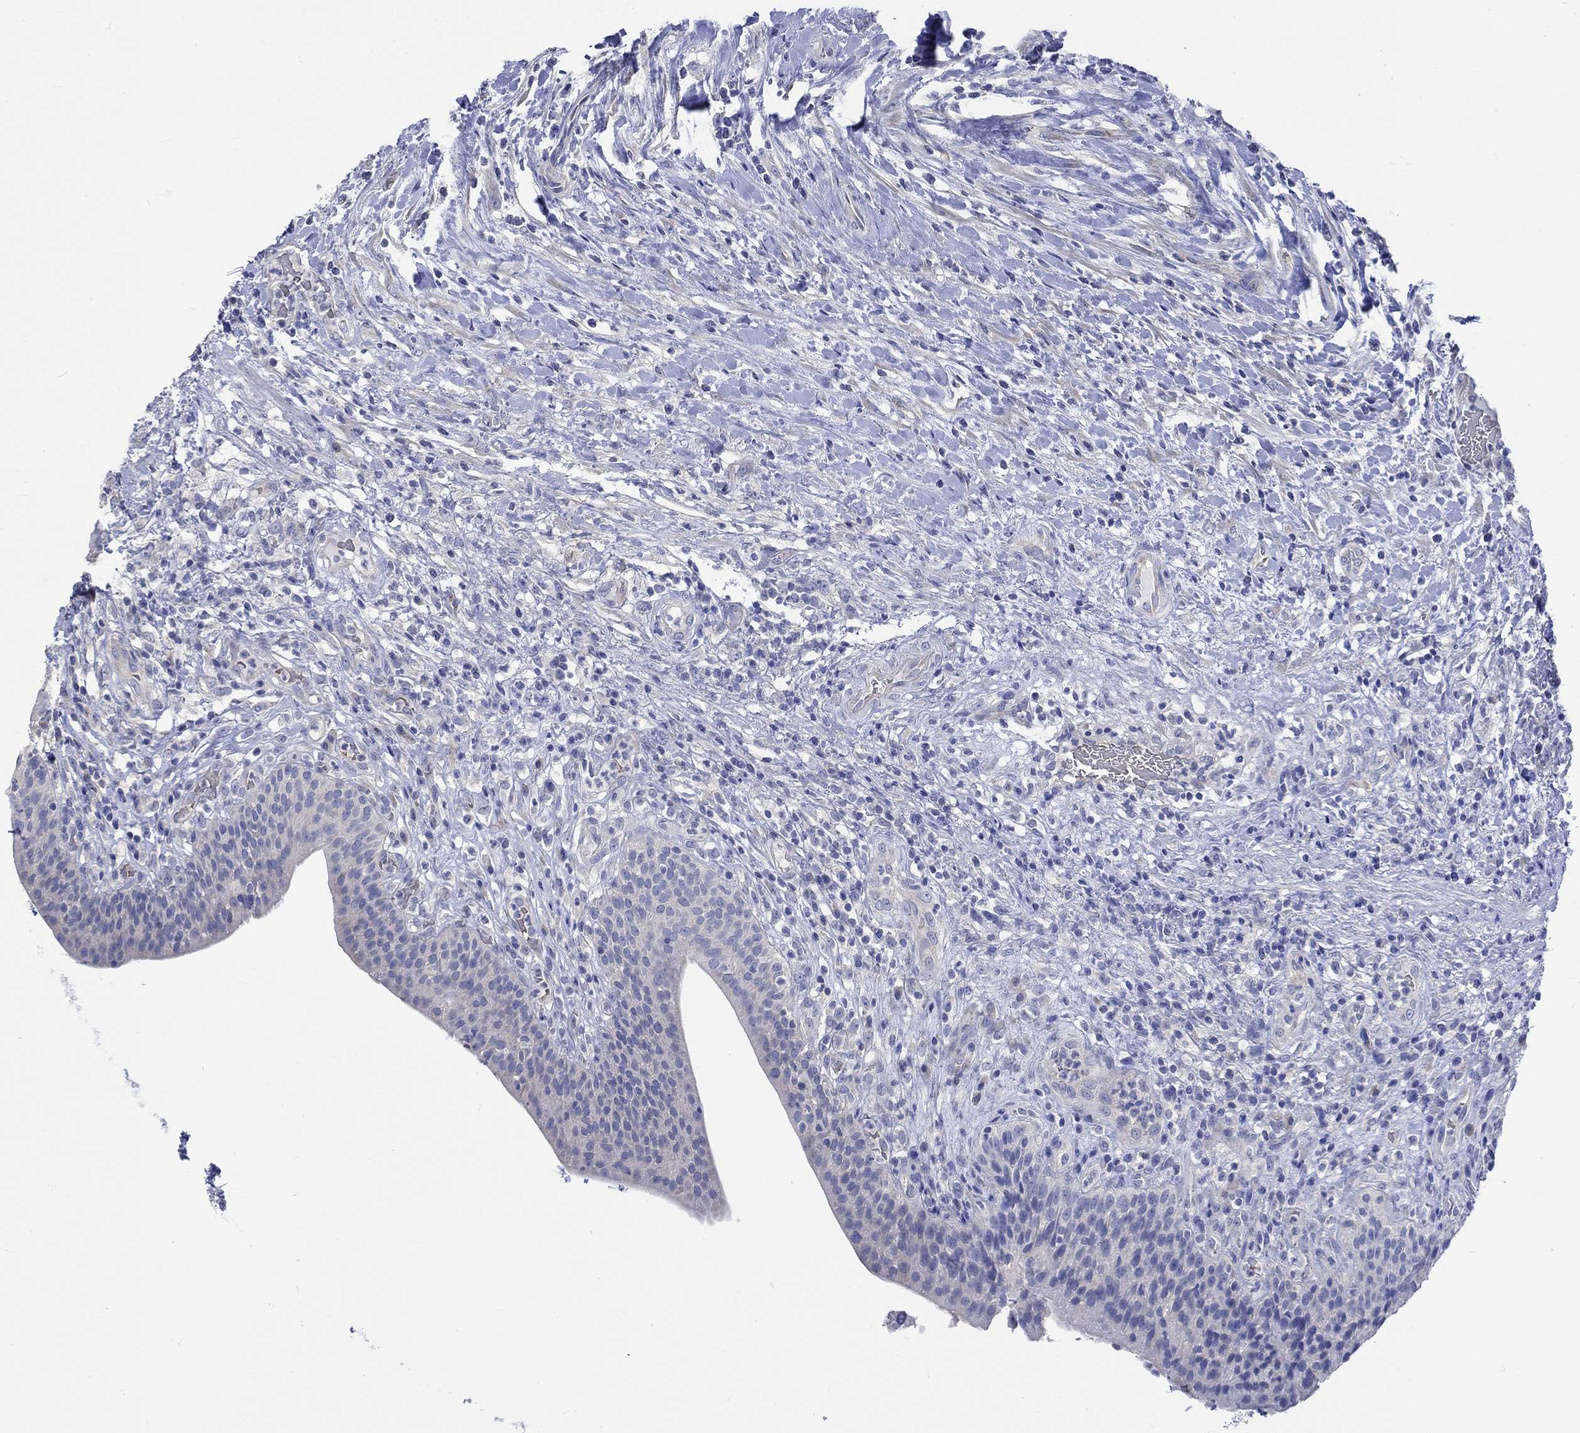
{"staining": {"intensity": "negative", "quantity": "none", "location": "none"}, "tissue": "urinary bladder", "cell_type": "Urothelial cells", "image_type": "normal", "snomed": [{"axis": "morphology", "description": "Normal tissue, NOS"}, {"axis": "topography", "description": "Urinary bladder"}], "caption": "Immunohistochemistry photomicrograph of normal urinary bladder: urinary bladder stained with DAB shows no significant protein expression in urothelial cells.", "gene": "KCNA1", "patient": {"sex": "male", "age": 66}}